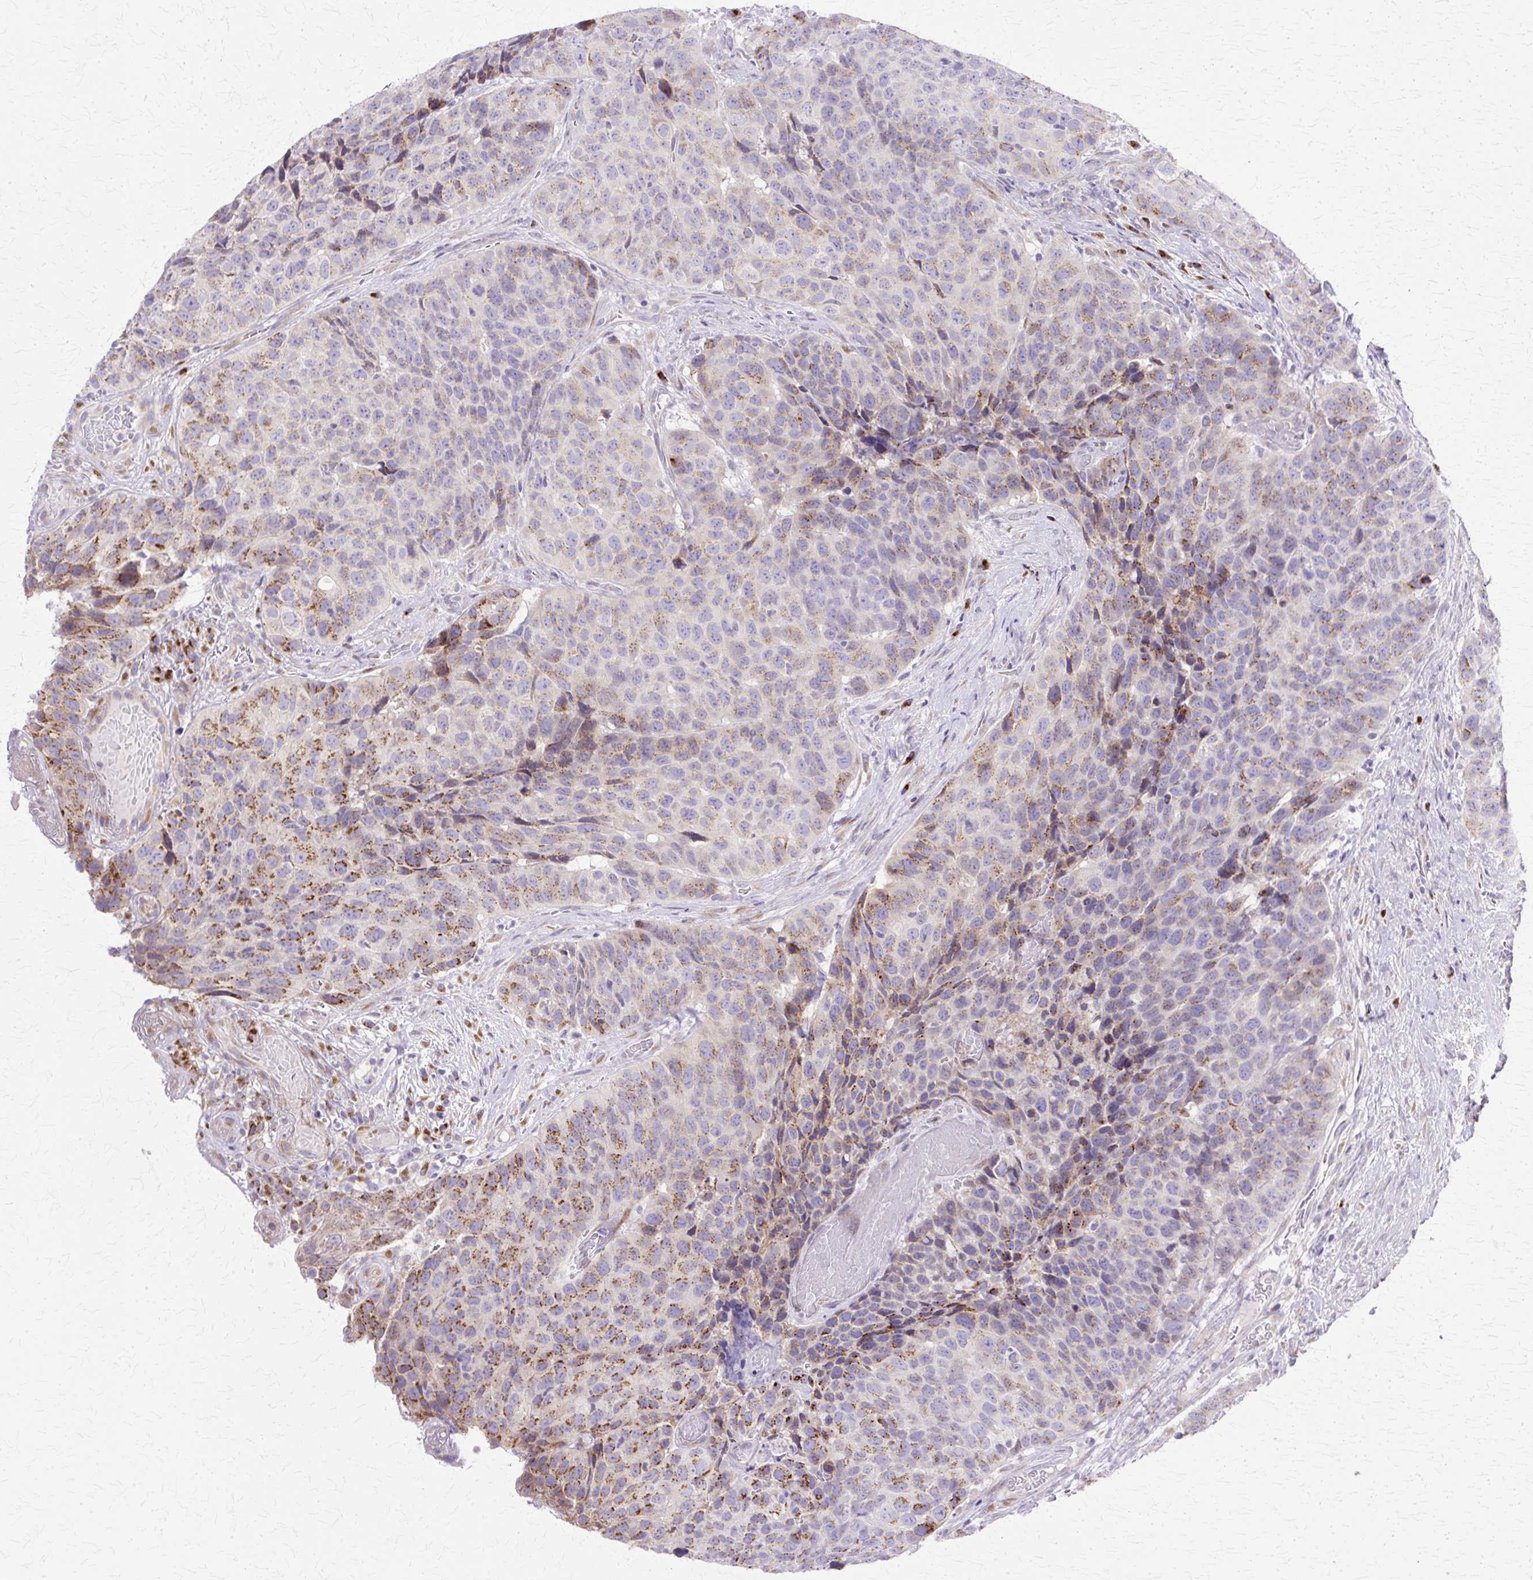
{"staining": {"intensity": "moderate", "quantity": "25%-75%", "location": "cytoplasmic/membranous"}, "tissue": "head and neck cancer", "cell_type": "Tumor cells", "image_type": "cancer", "snomed": [{"axis": "morphology", "description": "Squamous cell carcinoma, NOS"}, {"axis": "topography", "description": "Head-Neck"}], "caption": "Protein expression analysis of squamous cell carcinoma (head and neck) displays moderate cytoplasmic/membranous expression in approximately 25%-75% of tumor cells.", "gene": "TBC1D3G", "patient": {"sex": "male", "age": 66}}